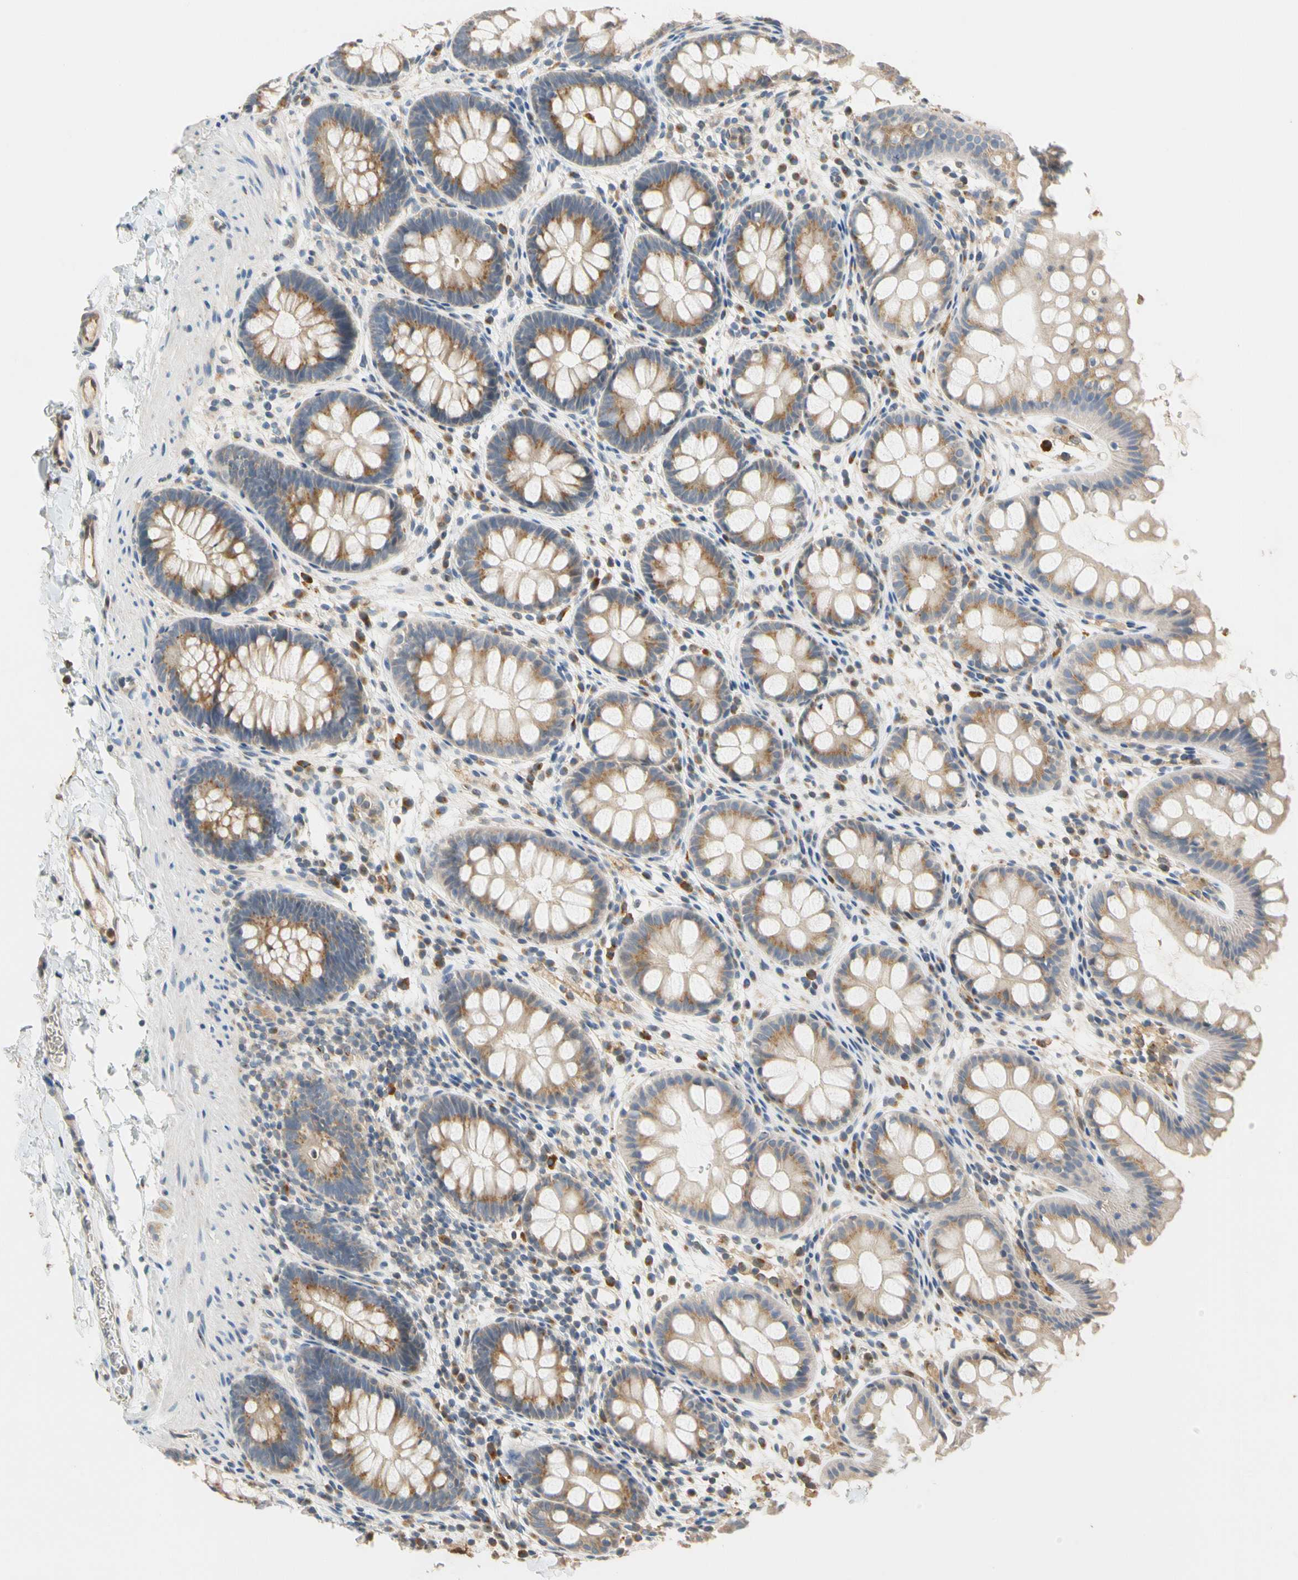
{"staining": {"intensity": "moderate", "quantity": ">75%", "location": "cytoplasmic/membranous"}, "tissue": "rectum", "cell_type": "Glandular cells", "image_type": "normal", "snomed": [{"axis": "morphology", "description": "Normal tissue, NOS"}, {"axis": "topography", "description": "Rectum"}], "caption": "High-magnification brightfield microscopy of benign rectum stained with DAB (3,3'-diaminobenzidine) (brown) and counterstained with hematoxylin (blue). glandular cells exhibit moderate cytoplasmic/membranous positivity is seen in approximately>75% of cells.", "gene": "GPSM2", "patient": {"sex": "female", "age": 24}}